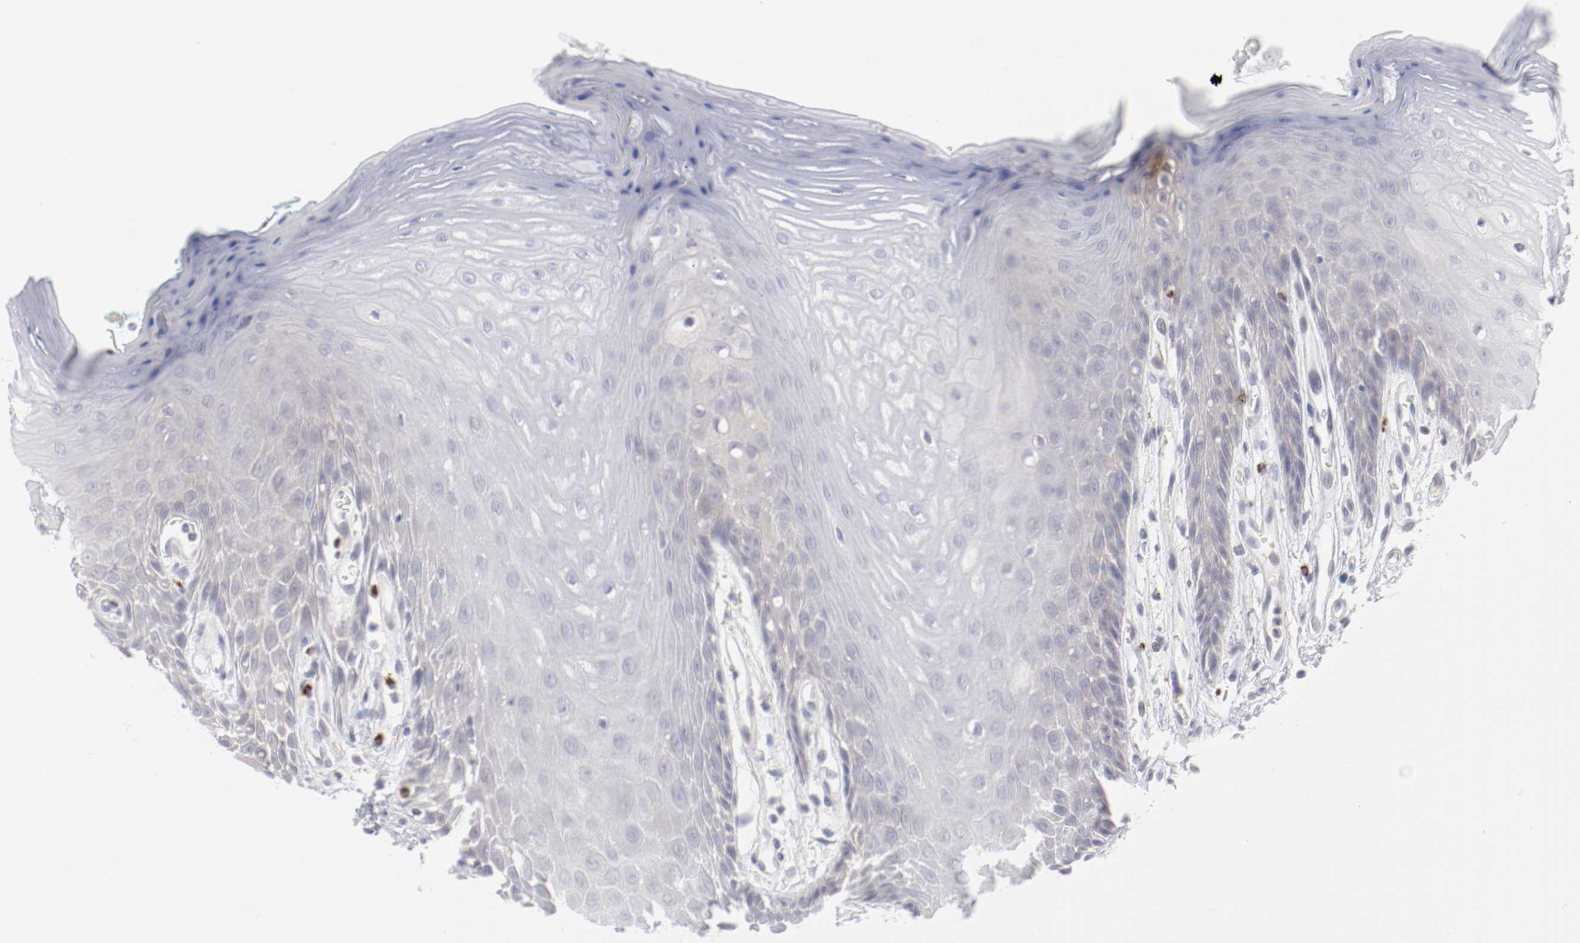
{"staining": {"intensity": "negative", "quantity": "none", "location": "none"}, "tissue": "oral mucosa", "cell_type": "Squamous epithelial cells", "image_type": "normal", "snomed": [{"axis": "morphology", "description": "Normal tissue, NOS"}, {"axis": "morphology", "description": "Squamous cell carcinoma, NOS"}, {"axis": "topography", "description": "Skeletal muscle"}, {"axis": "topography", "description": "Oral tissue"}, {"axis": "topography", "description": "Head-Neck"}], "caption": "DAB immunohistochemical staining of unremarkable oral mucosa exhibits no significant staining in squamous epithelial cells.", "gene": "SH3BGR", "patient": {"sex": "female", "age": 84}}